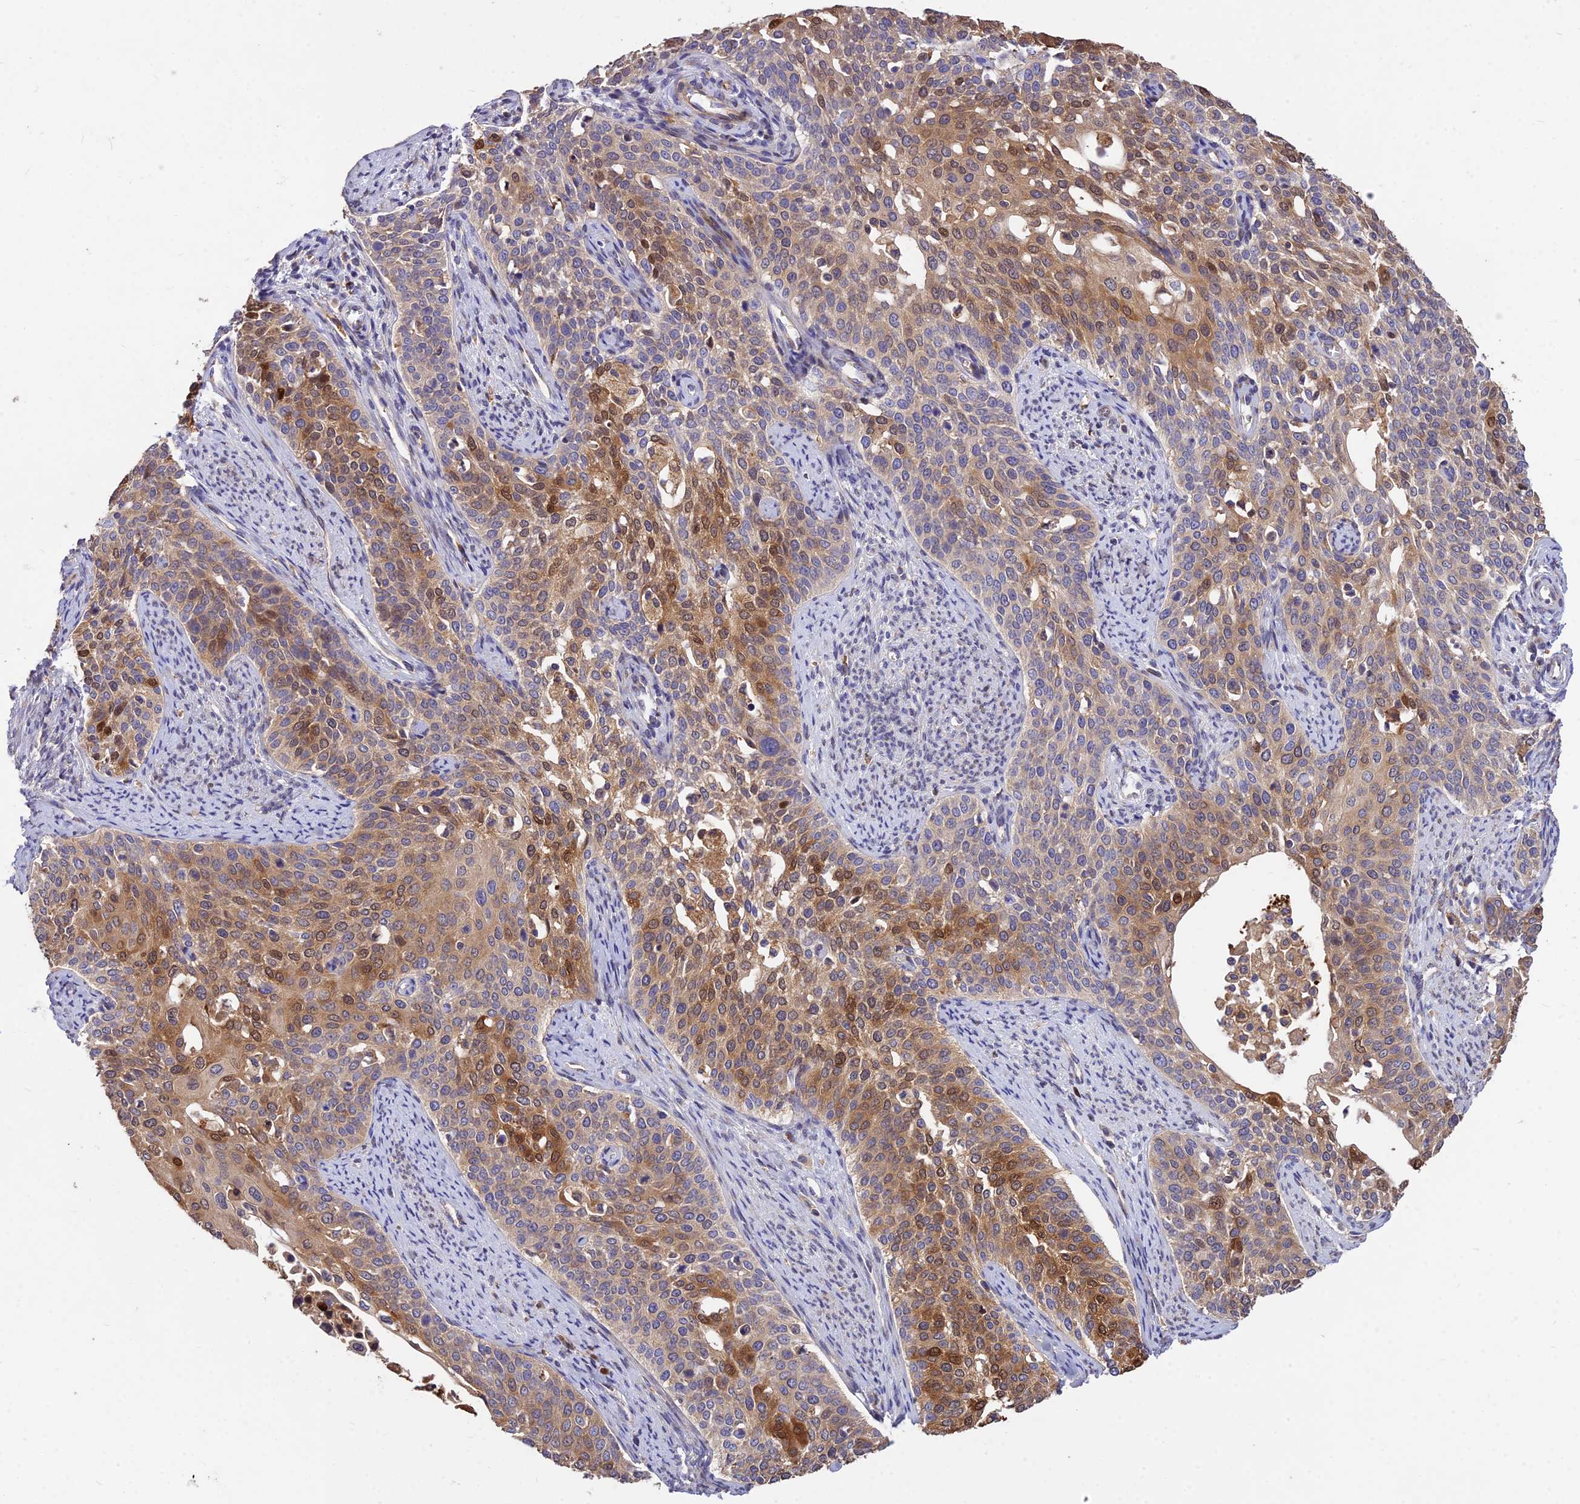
{"staining": {"intensity": "moderate", "quantity": "25%-75%", "location": "cytoplasmic/membranous,nuclear"}, "tissue": "cervical cancer", "cell_type": "Tumor cells", "image_type": "cancer", "snomed": [{"axis": "morphology", "description": "Squamous cell carcinoma, NOS"}, {"axis": "topography", "description": "Cervix"}], "caption": "This photomicrograph demonstrates immunohistochemistry (IHC) staining of human cervical squamous cell carcinoma, with medium moderate cytoplasmic/membranous and nuclear staining in approximately 25%-75% of tumor cells.", "gene": "ROCK1", "patient": {"sex": "female", "age": 44}}